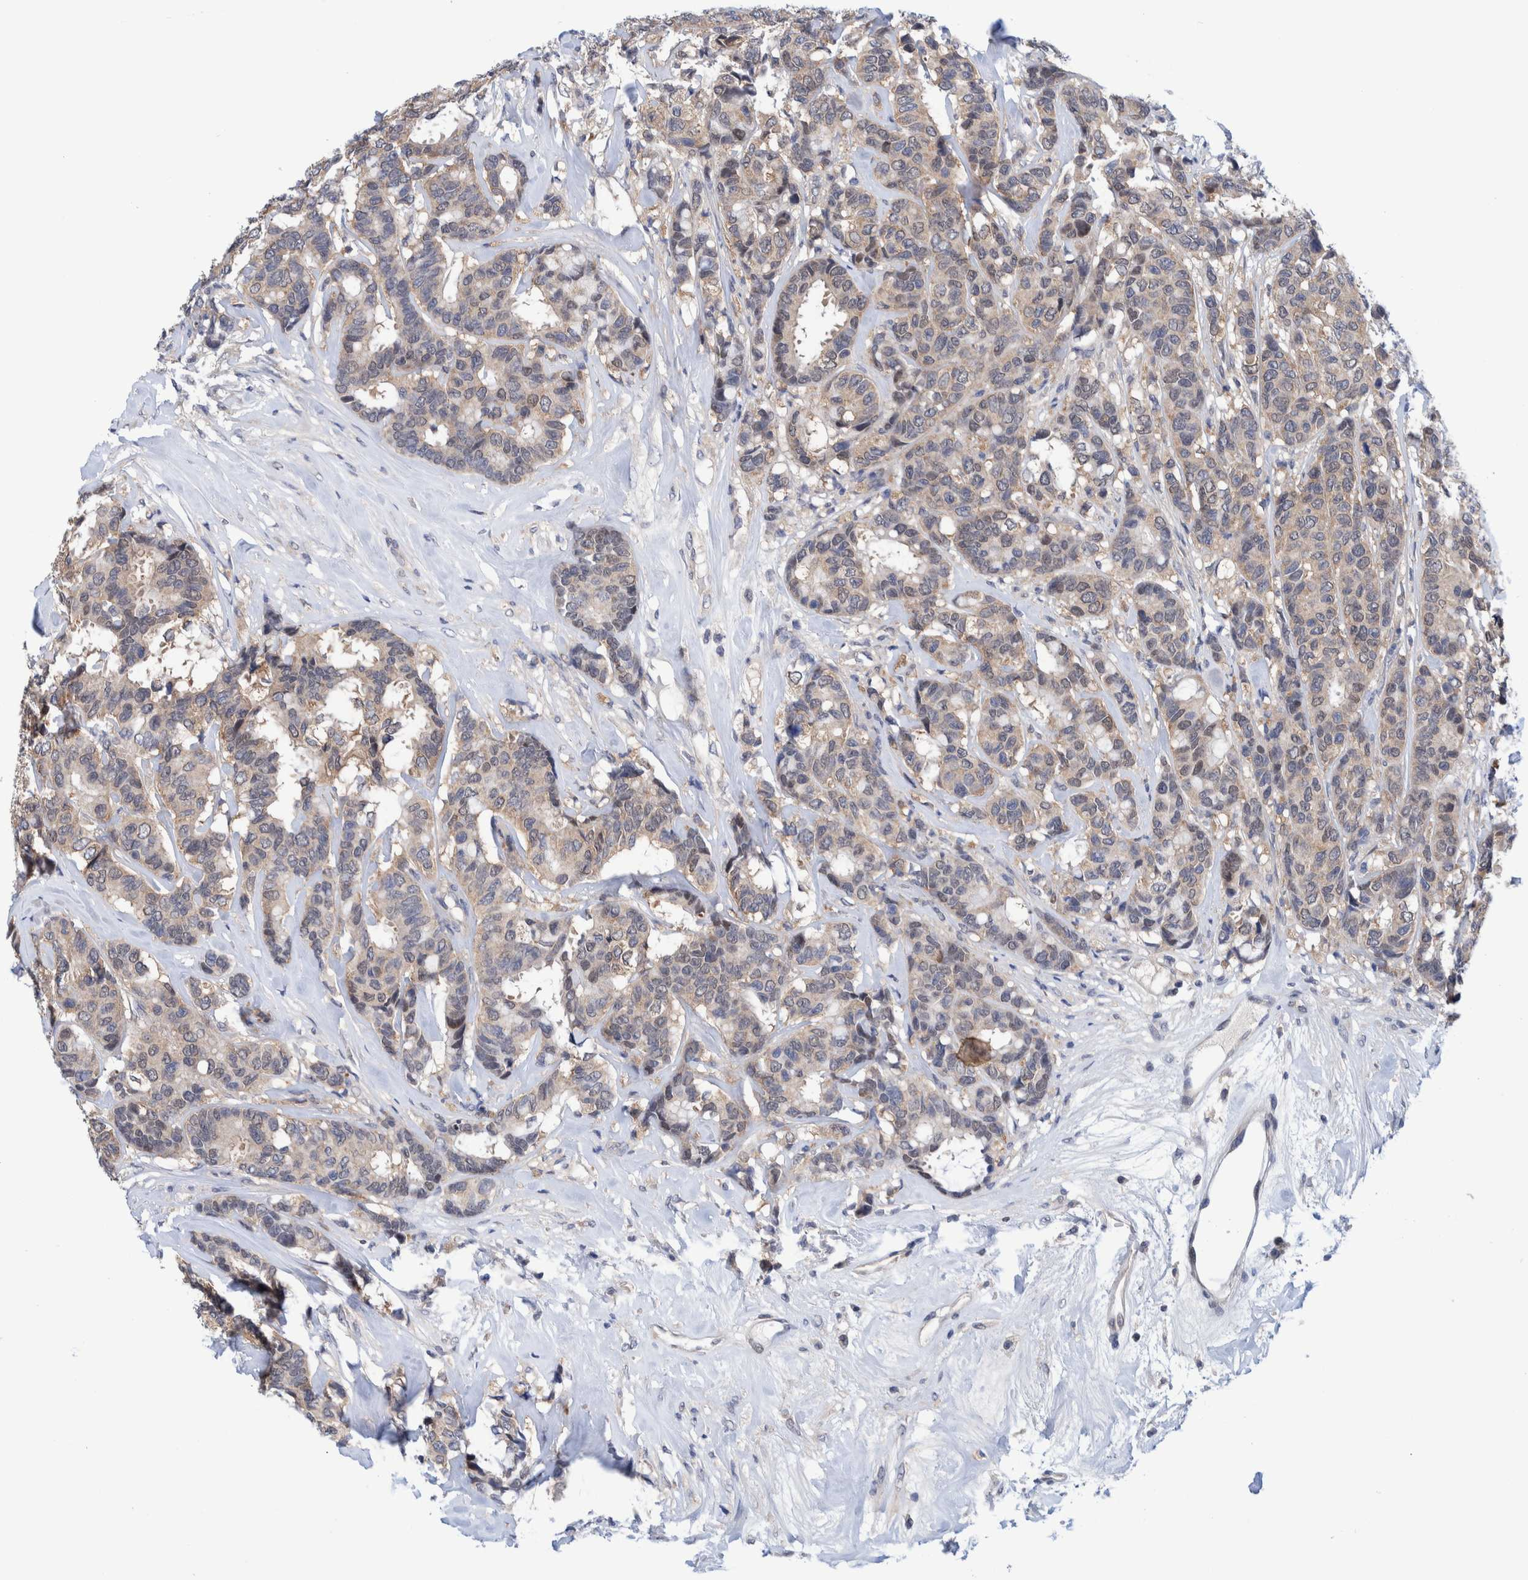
{"staining": {"intensity": "weak", "quantity": "25%-75%", "location": "cytoplasmic/membranous"}, "tissue": "breast cancer", "cell_type": "Tumor cells", "image_type": "cancer", "snomed": [{"axis": "morphology", "description": "Duct carcinoma"}, {"axis": "topography", "description": "Breast"}], "caption": "IHC photomicrograph of neoplastic tissue: breast invasive ductal carcinoma stained using immunohistochemistry (IHC) demonstrates low levels of weak protein expression localized specifically in the cytoplasmic/membranous of tumor cells, appearing as a cytoplasmic/membranous brown color.", "gene": "PFAS", "patient": {"sex": "female", "age": 87}}